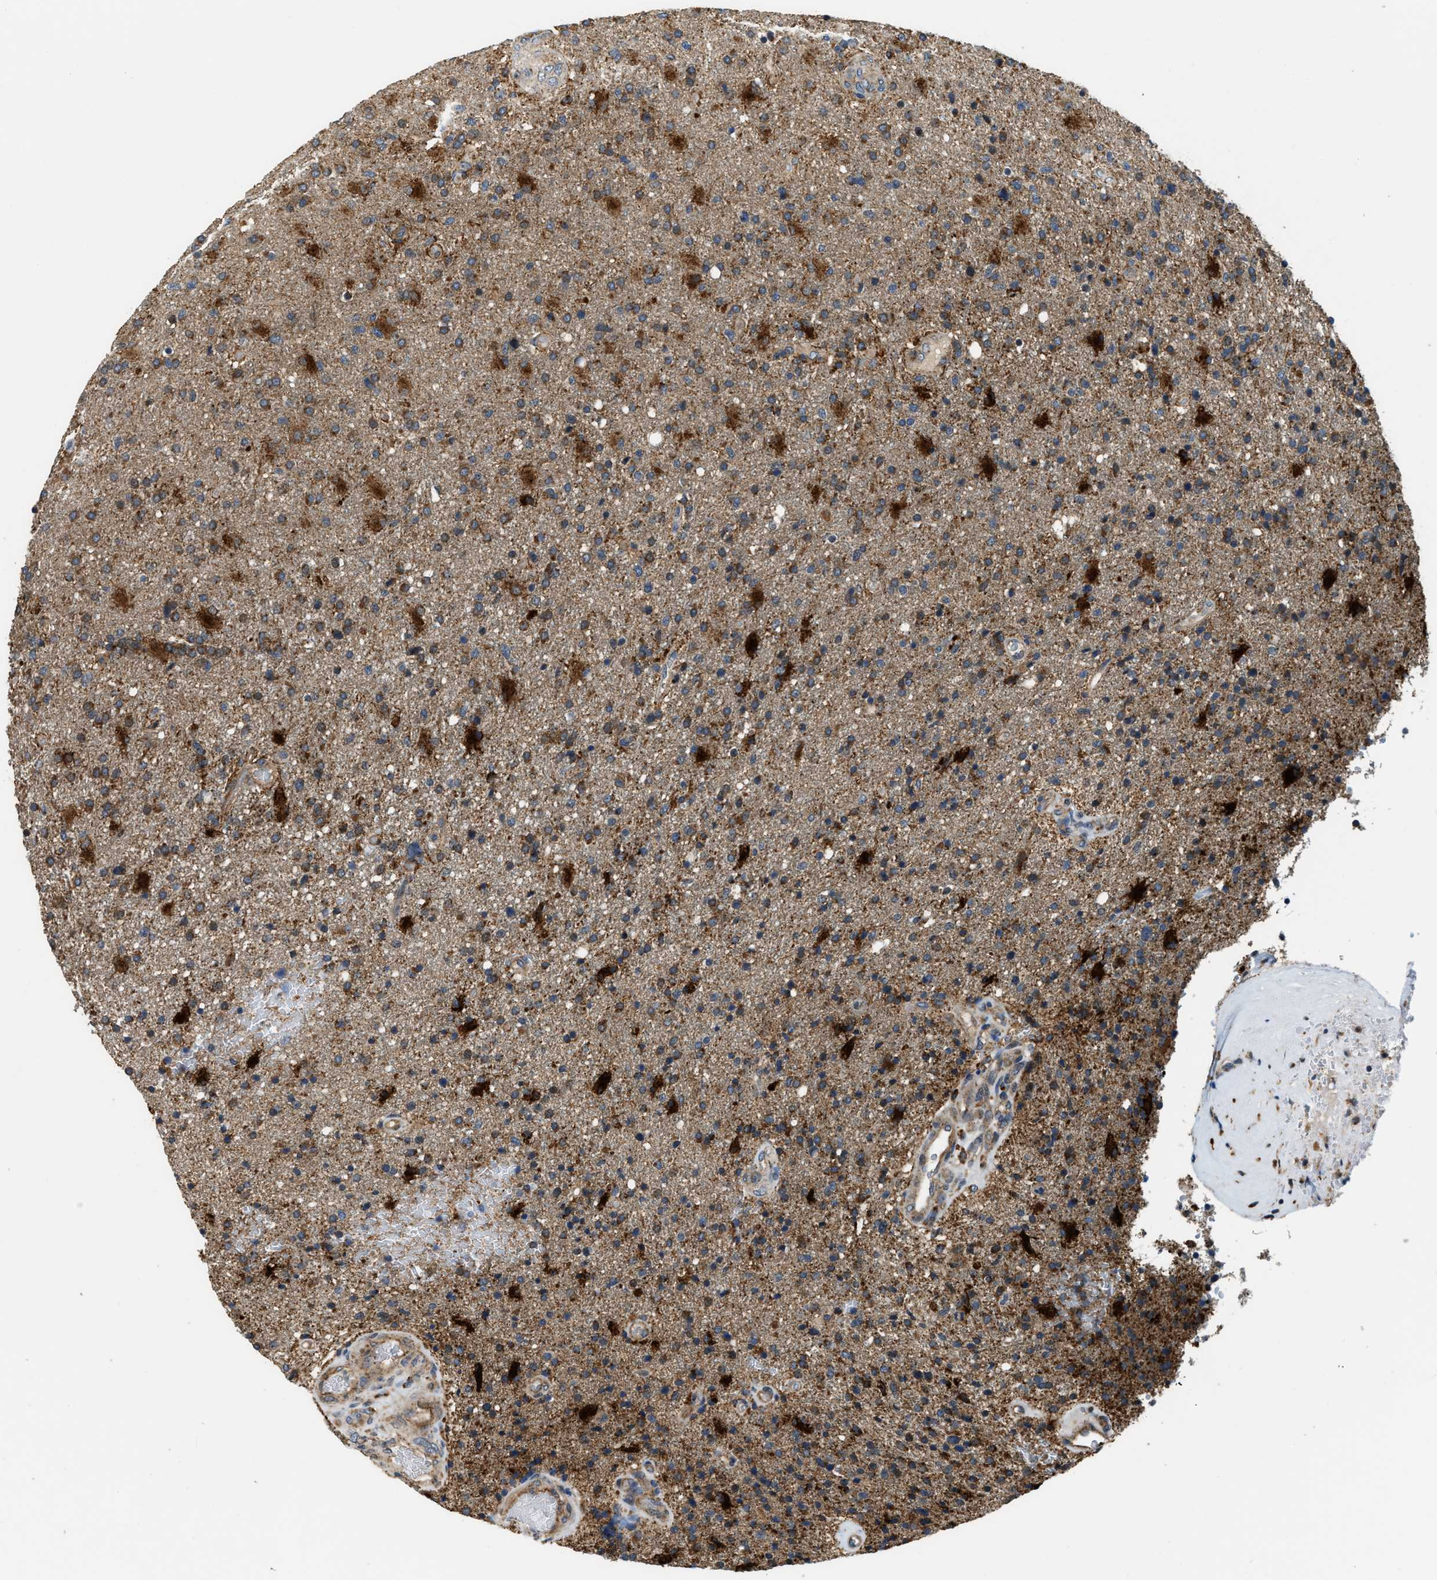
{"staining": {"intensity": "moderate", "quantity": ">75%", "location": "cytoplasmic/membranous"}, "tissue": "glioma", "cell_type": "Tumor cells", "image_type": "cancer", "snomed": [{"axis": "morphology", "description": "Glioma, malignant, High grade"}, {"axis": "topography", "description": "Brain"}], "caption": "Brown immunohistochemical staining in human glioma shows moderate cytoplasmic/membranous positivity in about >75% of tumor cells.", "gene": "STARD3NL", "patient": {"sex": "male", "age": 72}}